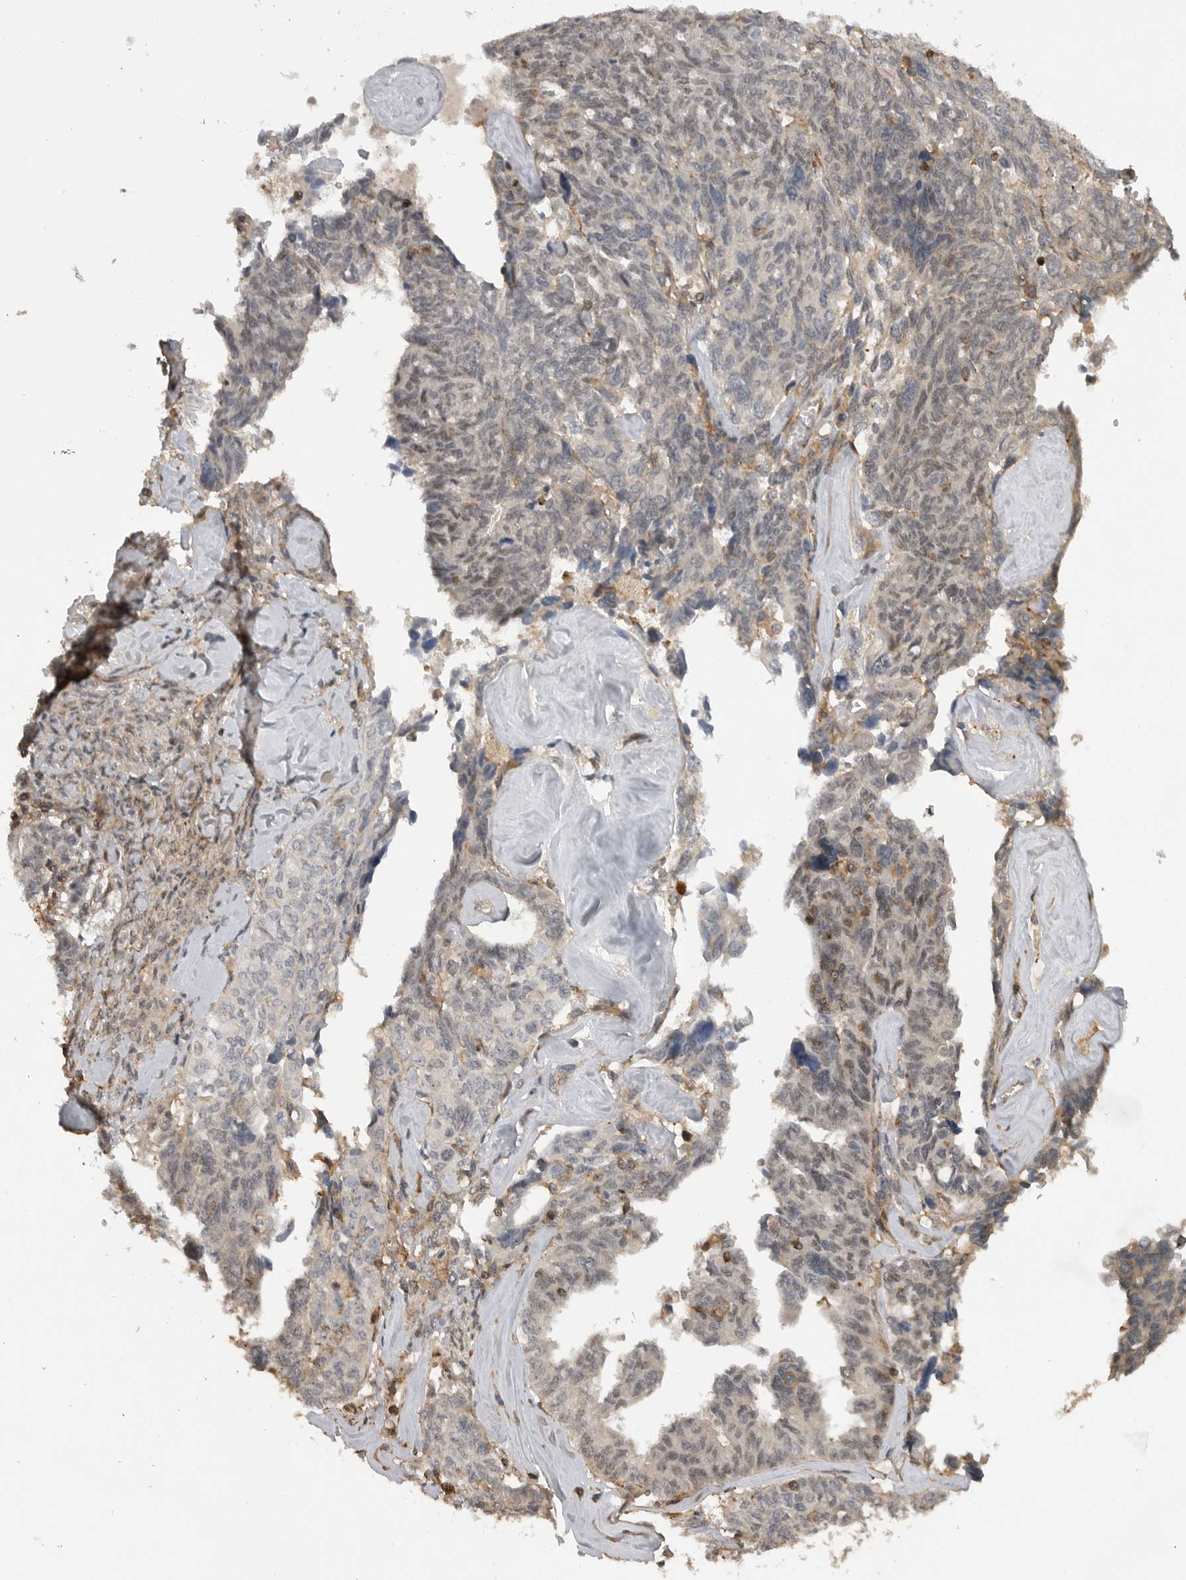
{"staining": {"intensity": "weak", "quantity": "<25%", "location": "cytoplasmic/membranous"}, "tissue": "ovarian cancer", "cell_type": "Tumor cells", "image_type": "cancer", "snomed": [{"axis": "morphology", "description": "Cystadenocarcinoma, serous, NOS"}, {"axis": "topography", "description": "Ovary"}], "caption": "An immunohistochemistry photomicrograph of ovarian cancer (serous cystadenocarcinoma) is shown. There is no staining in tumor cells of ovarian cancer (serous cystadenocarcinoma).", "gene": "TRIM56", "patient": {"sex": "female", "age": 79}}